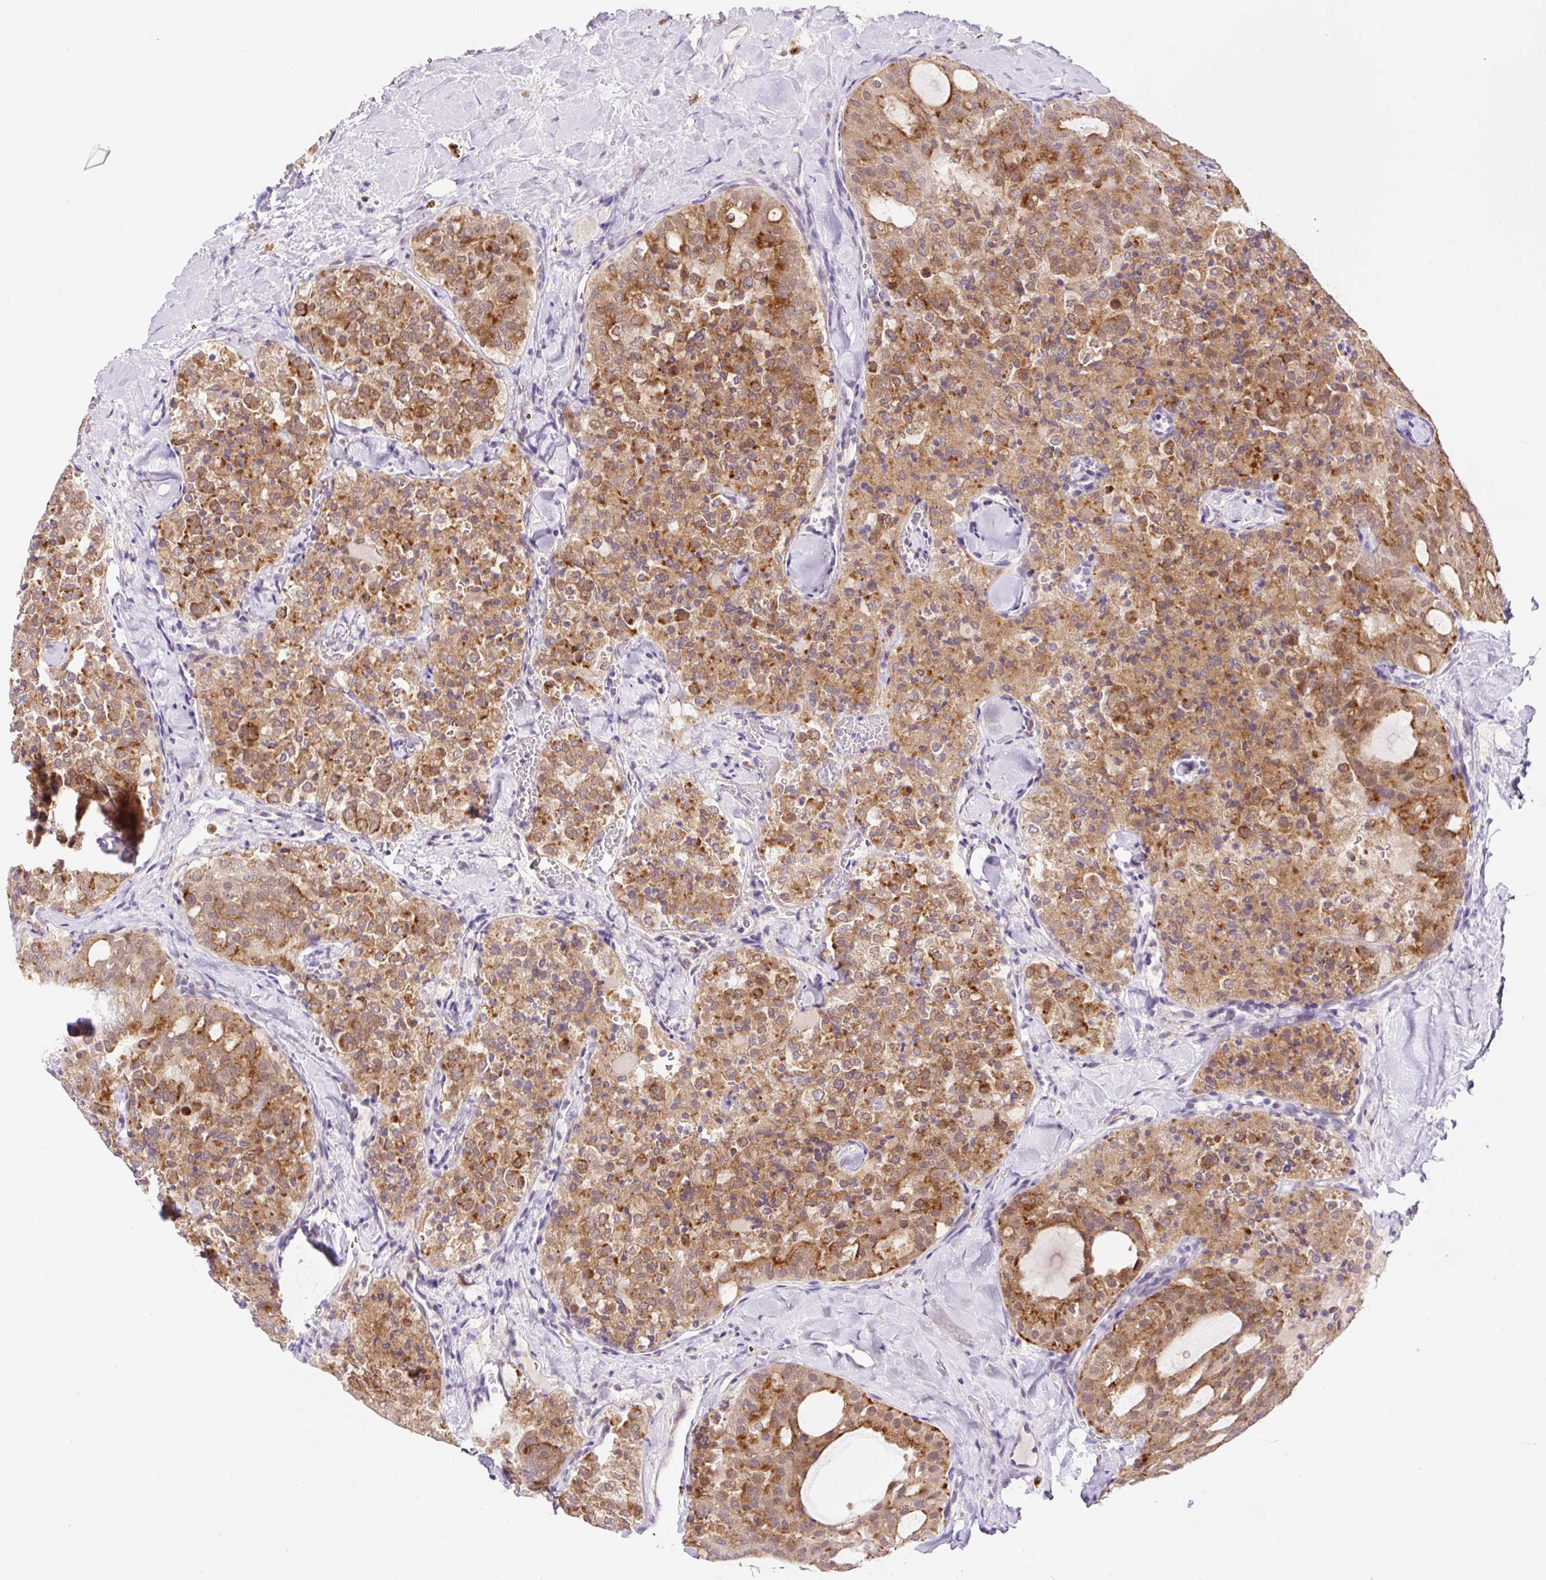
{"staining": {"intensity": "moderate", "quantity": ">75%", "location": "cytoplasmic/membranous,nuclear"}, "tissue": "thyroid cancer", "cell_type": "Tumor cells", "image_type": "cancer", "snomed": [{"axis": "morphology", "description": "Follicular adenoma carcinoma, NOS"}, {"axis": "topography", "description": "Thyroid gland"}], "caption": "Thyroid cancer (follicular adenoma carcinoma) stained for a protein (brown) demonstrates moderate cytoplasmic/membranous and nuclear positive staining in about >75% of tumor cells.", "gene": "CEBPZOS", "patient": {"sex": "male", "age": 75}}